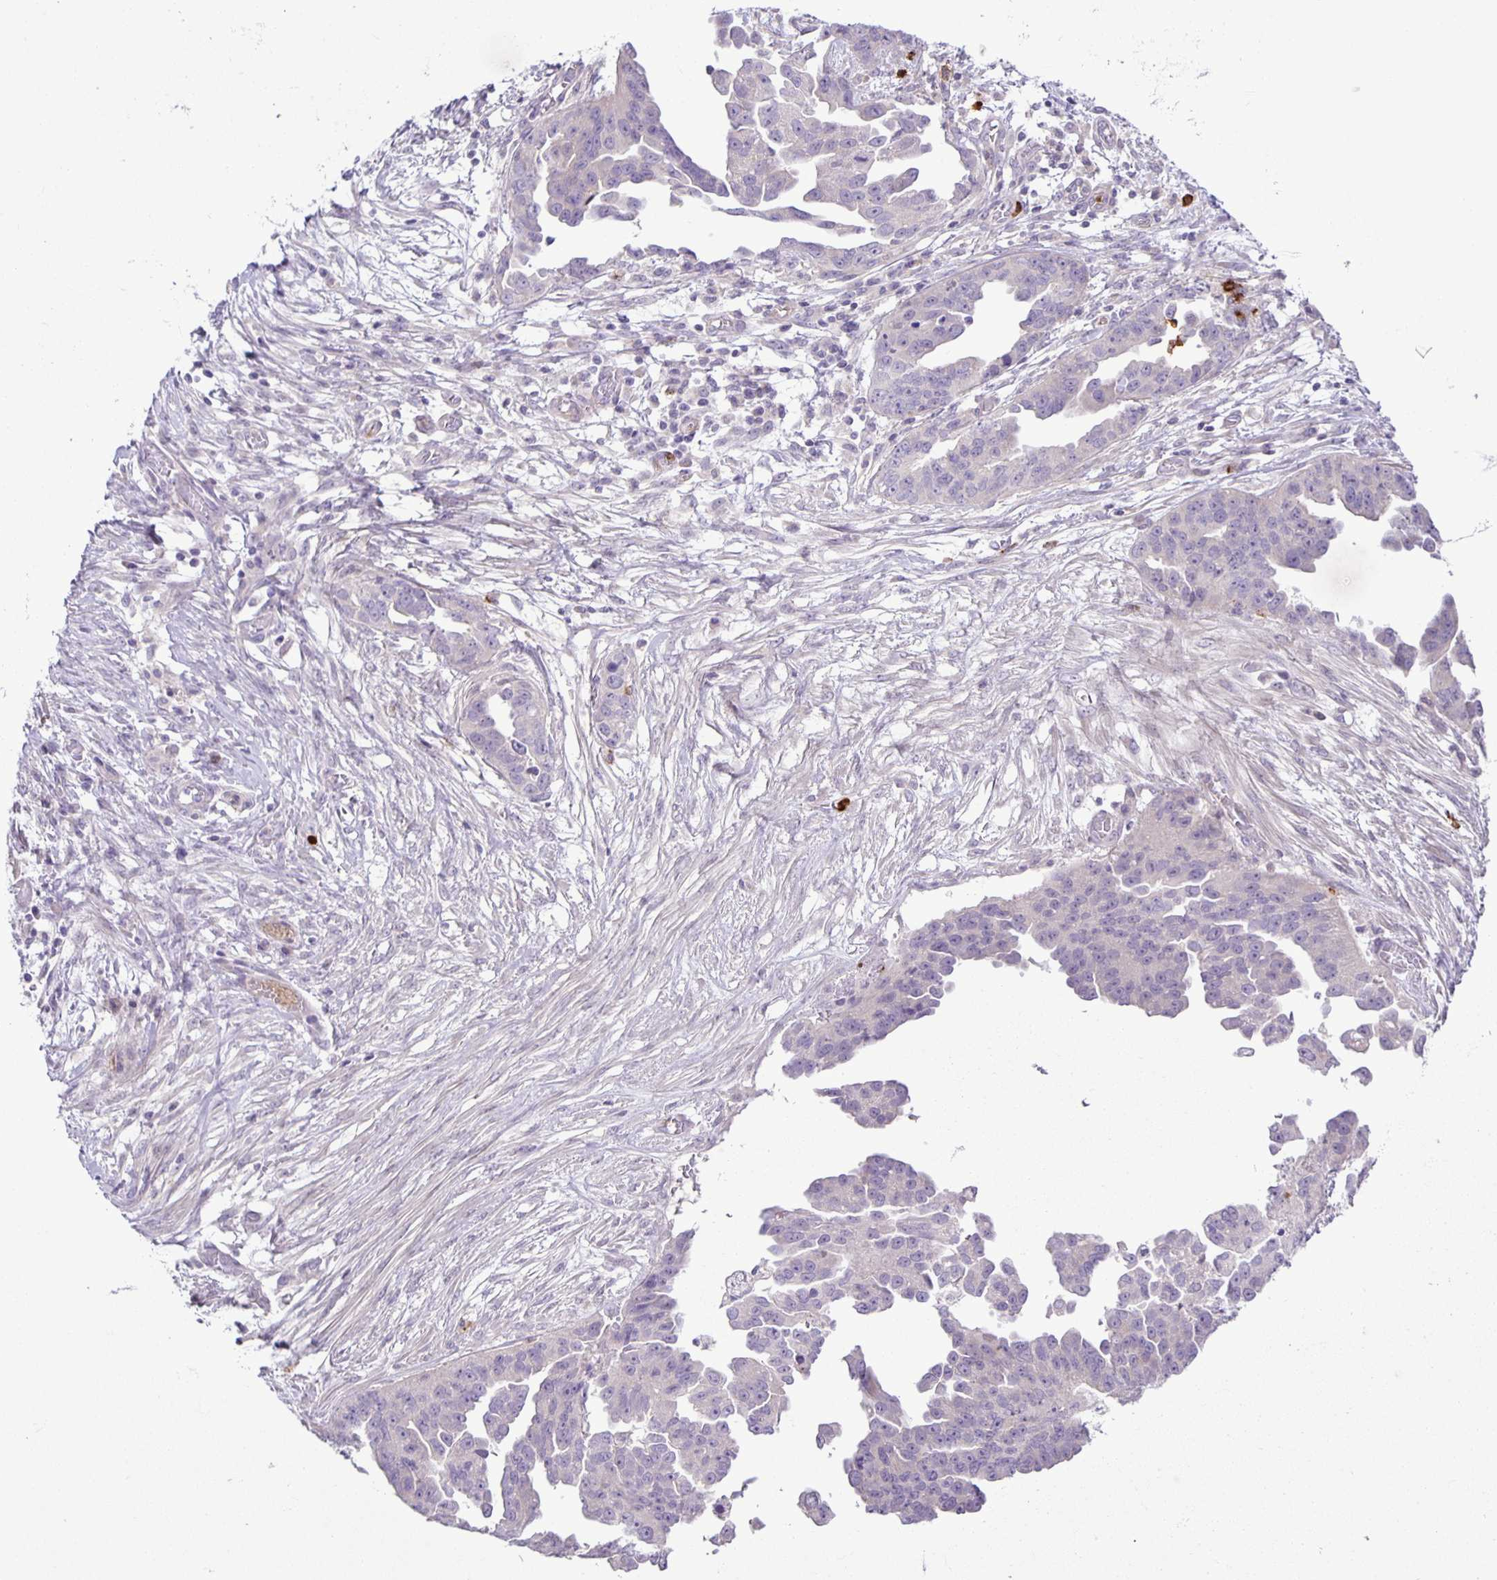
{"staining": {"intensity": "negative", "quantity": "none", "location": "none"}, "tissue": "ovarian cancer", "cell_type": "Tumor cells", "image_type": "cancer", "snomed": [{"axis": "morphology", "description": "Cystadenocarcinoma, serous, NOS"}, {"axis": "topography", "description": "Ovary"}], "caption": "Immunohistochemistry histopathology image of human serous cystadenocarcinoma (ovarian) stained for a protein (brown), which displays no staining in tumor cells.", "gene": "ADCK1", "patient": {"sex": "female", "age": 75}}